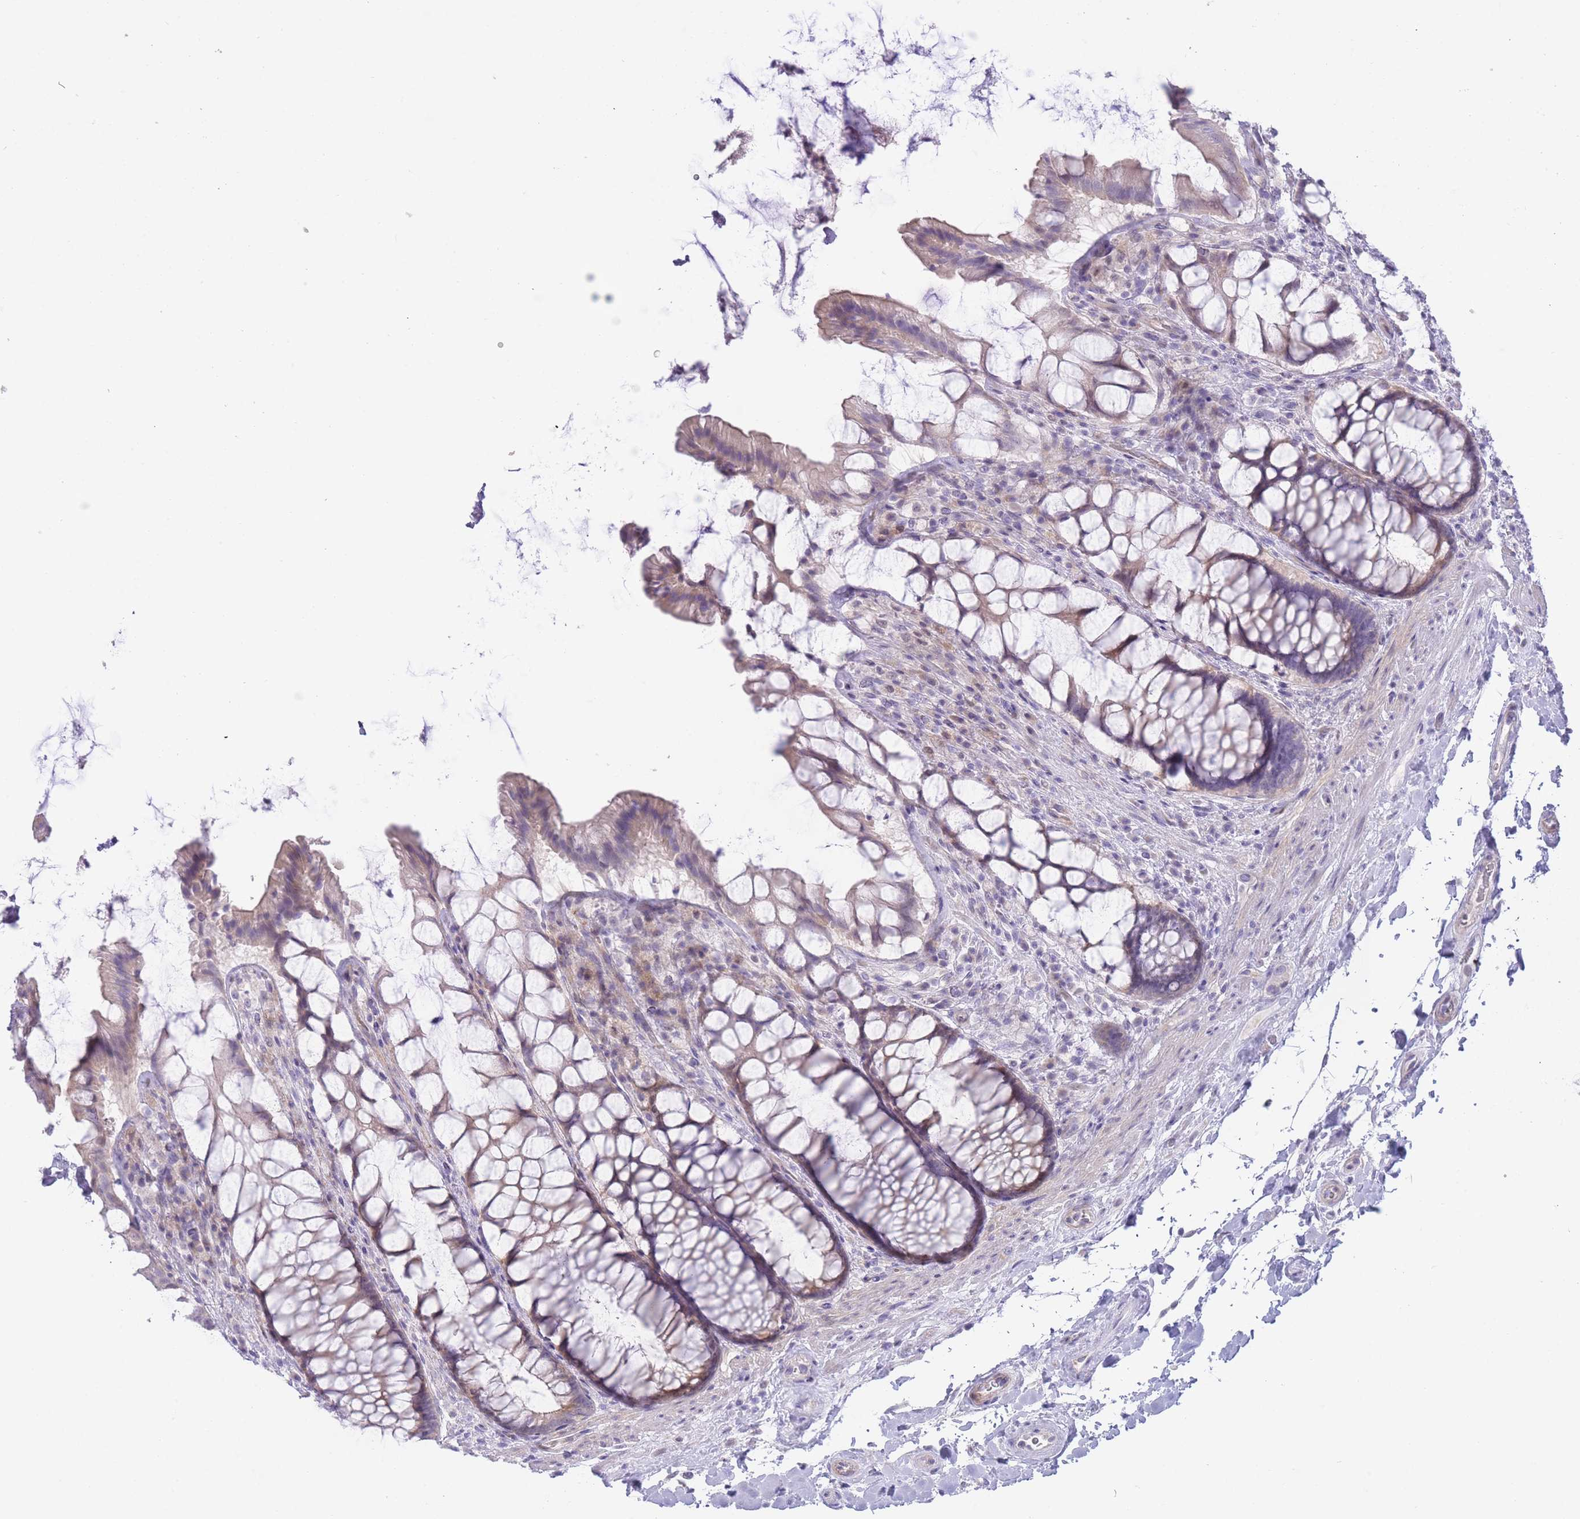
{"staining": {"intensity": "negative", "quantity": "none", "location": "none"}, "tissue": "rectum", "cell_type": "Glandular cells", "image_type": "normal", "snomed": [{"axis": "morphology", "description": "Normal tissue, NOS"}, {"axis": "topography", "description": "Rectum"}], "caption": "An IHC micrograph of benign rectum is shown. There is no staining in glandular cells of rectum.", "gene": "IMPG1", "patient": {"sex": "female", "age": 58}}